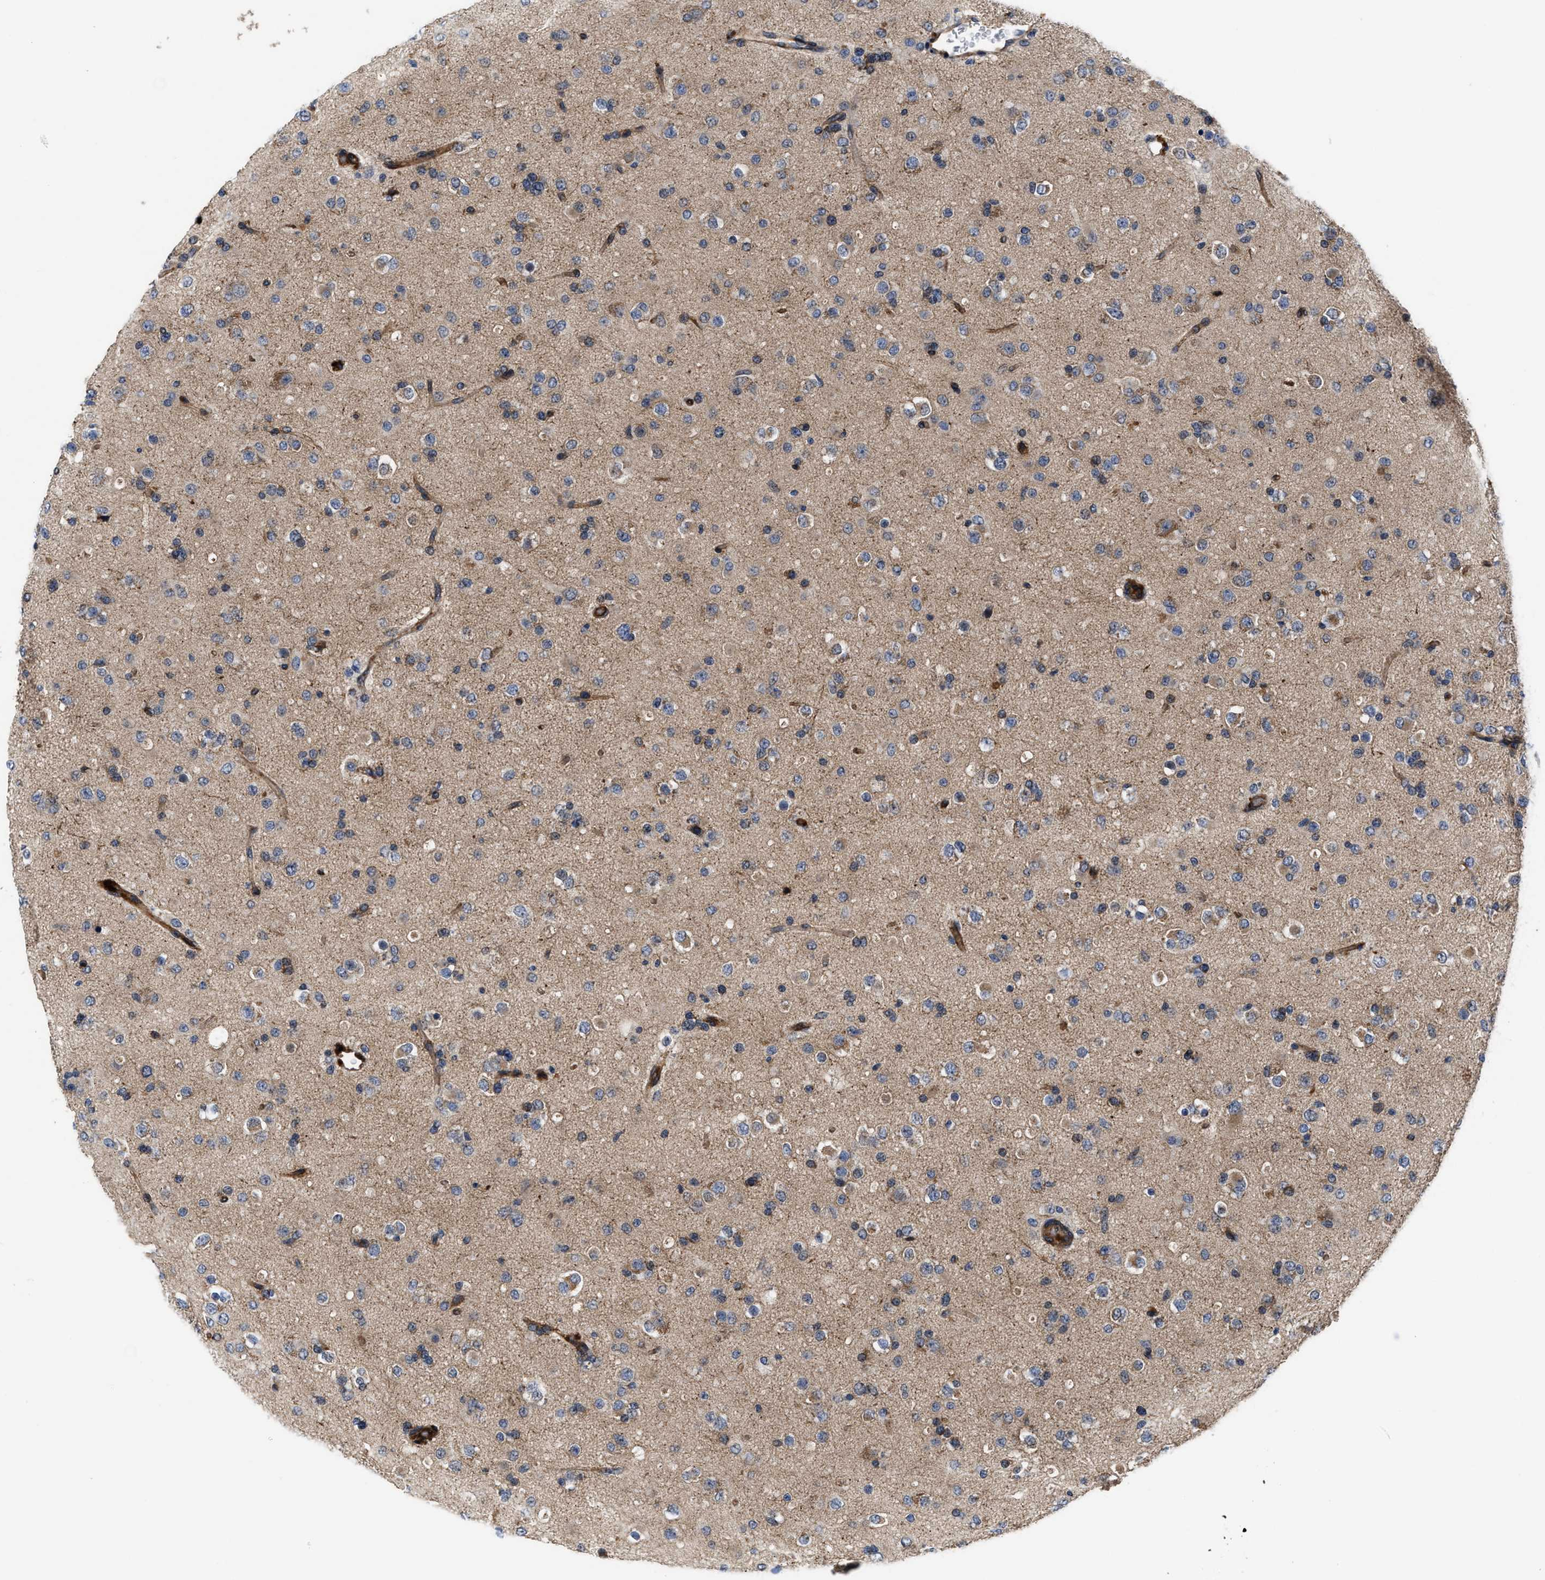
{"staining": {"intensity": "weak", "quantity": "25%-75%", "location": "cytoplasmic/membranous"}, "tissue": "glioma", "cell_type": "Tumor cells", "image_type": "cancer", "snomed": [{"axis": "morphology", "description": "Glioma, malignant, Low grade"}, {"axis": "topography", "description": "Brain"}], "caption": "Glioma tissue shows weak cytoplasmic/membranous positivity in approximately 25%-75% of tumor cells, visualized by immunohistochemistry. The staining was performed using DAB to visualize the protein expression in brown, while the nuclei were stained in blue with hematoxylin (Magnification: 20x).", "gene": "SLC12A2", "patient": {"sex": "male", "age": 65}}